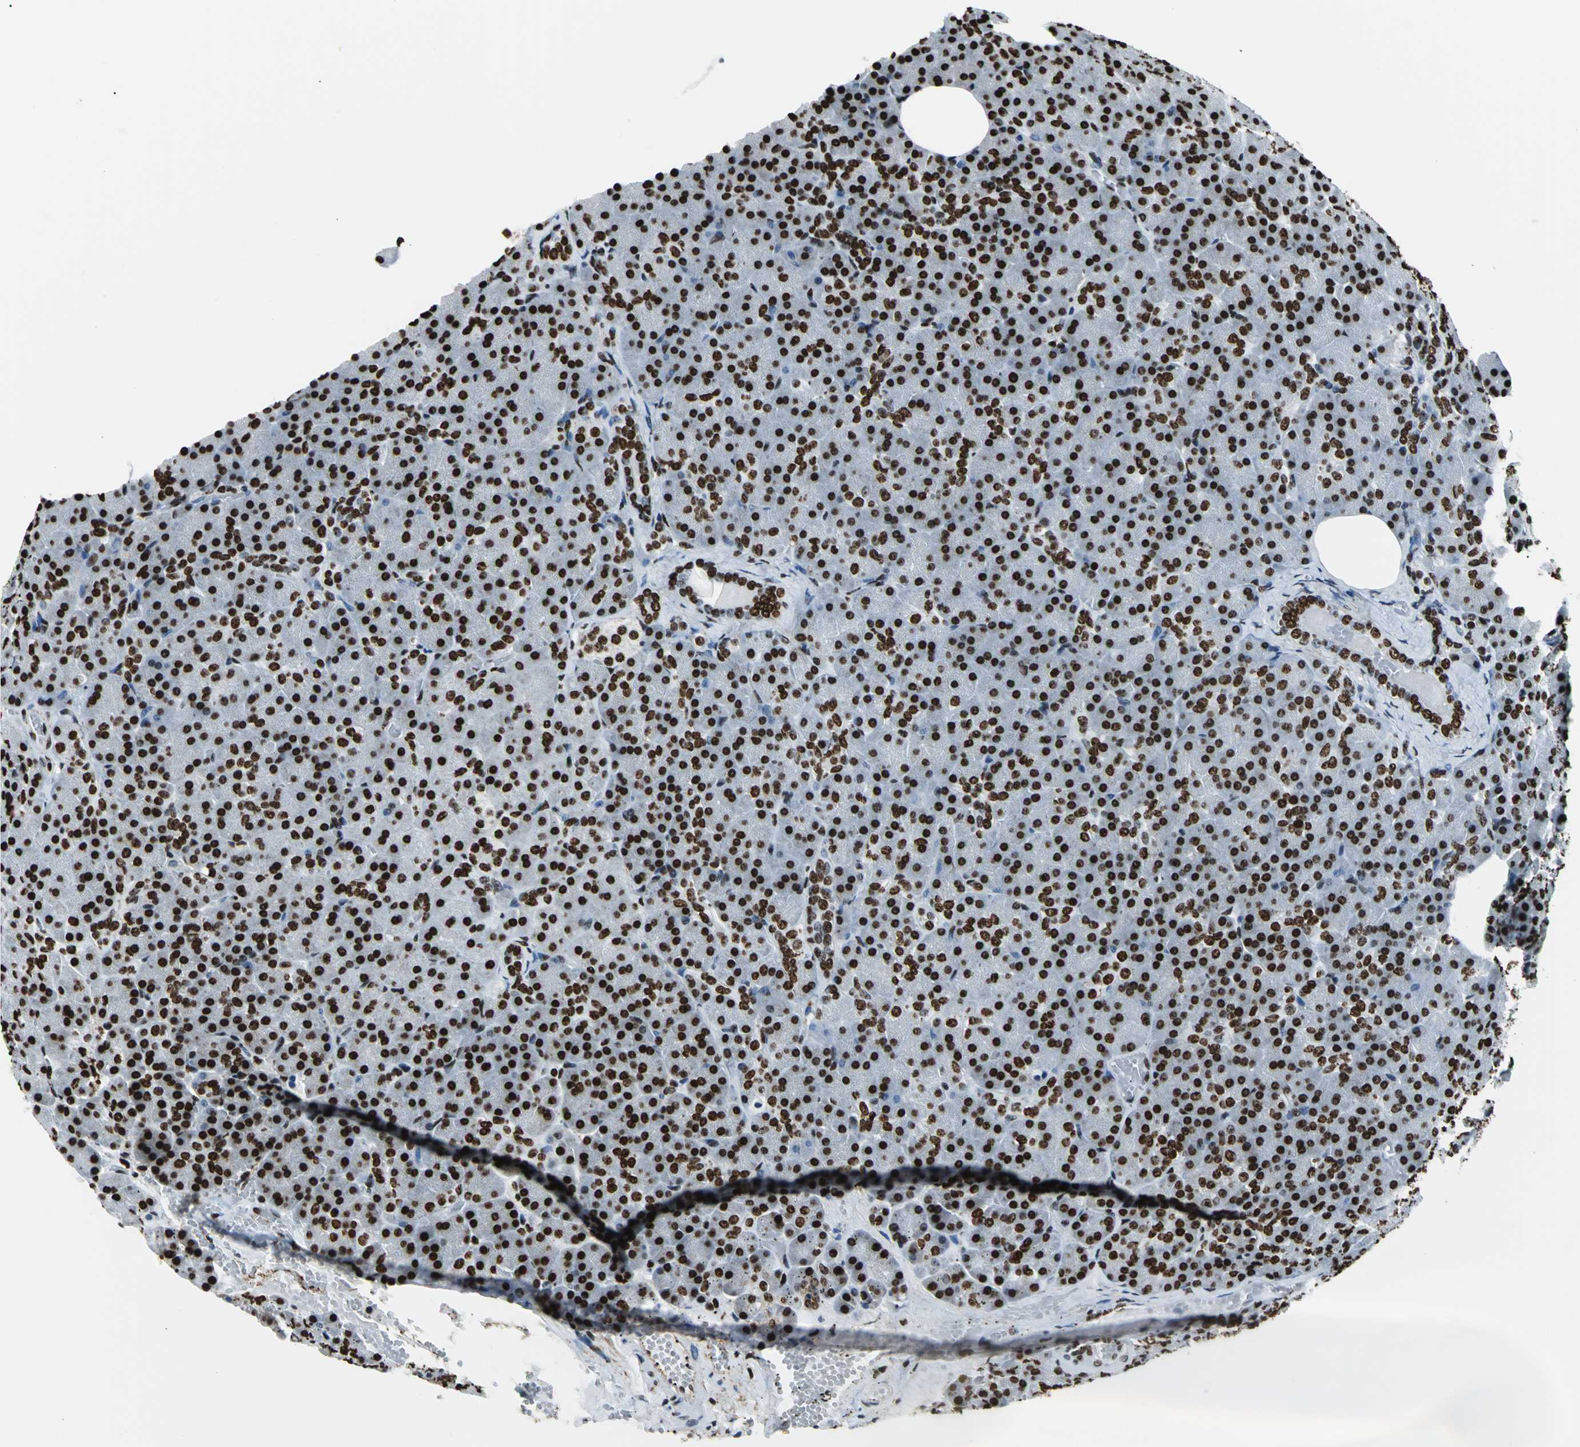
{"staining": {"intensity": "strong", "quantity": ">75%", "location": "nuclear"}, "tissue": "pancreas", "cell_type": "Exocrine glandular cells", "image_type": "normal", "snomed": [{"axis": "morphology", "description": "Normal tissue, NOS"}, {"axis": "topography", "description": "Pancreas"}], "caption": "The micrograph reveals a brown stain indicating the presence of a protein in the nuclear of exocrine glandular cells in pancreas. The staining is performed using DAB brown chromogen to label protein expression. The nuclei are counter-stained blue using hematoxylin.", "gene": "APEX1", "patient": {"sex": "female", "age": 35}}